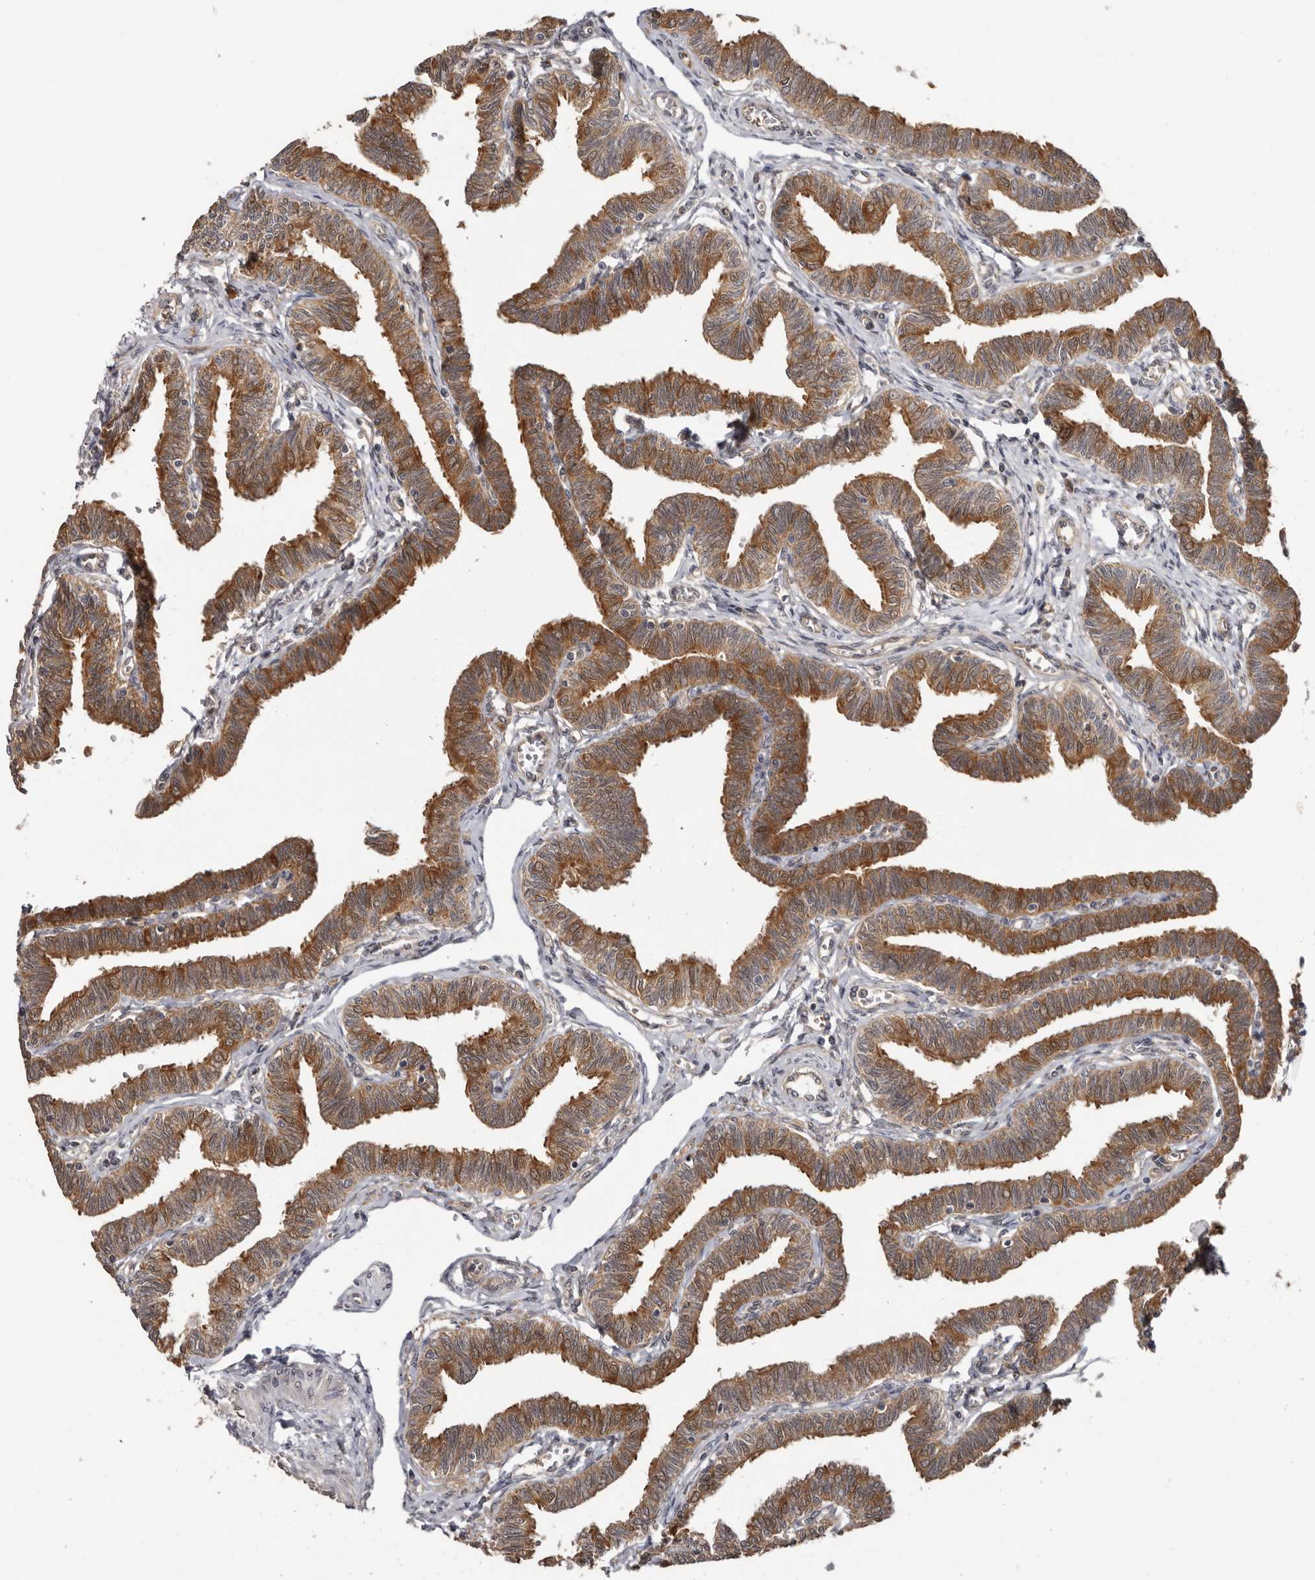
{"staining": {"intensity": "moderate", "quantity": ">75%", "location": "cytoplasmic/membranous"}, "tissue": "fallopian tube", "cell_type": "Glandular cells", "image_type": "normal", "snomed": [{"axis": "morphology", "description": "Normal tissue, NOS"}, {"axis": "topography", "description": "Fallopian tube"}, {"axis": "topography", "description": "Ovary"}], "caption": "Immunohistochemistry histopathology image of benign fallopian tube: fallopian tube stained using immunohistochemistry (IHC) shows medium levels of moderate protein expression localized specifically in the cytoplasmic/membranous of glandular cells, appearing as a cytoplasmic/membranous brown color.", "gene": "BAD", "patient": {"sex": "female", "age": 23}}